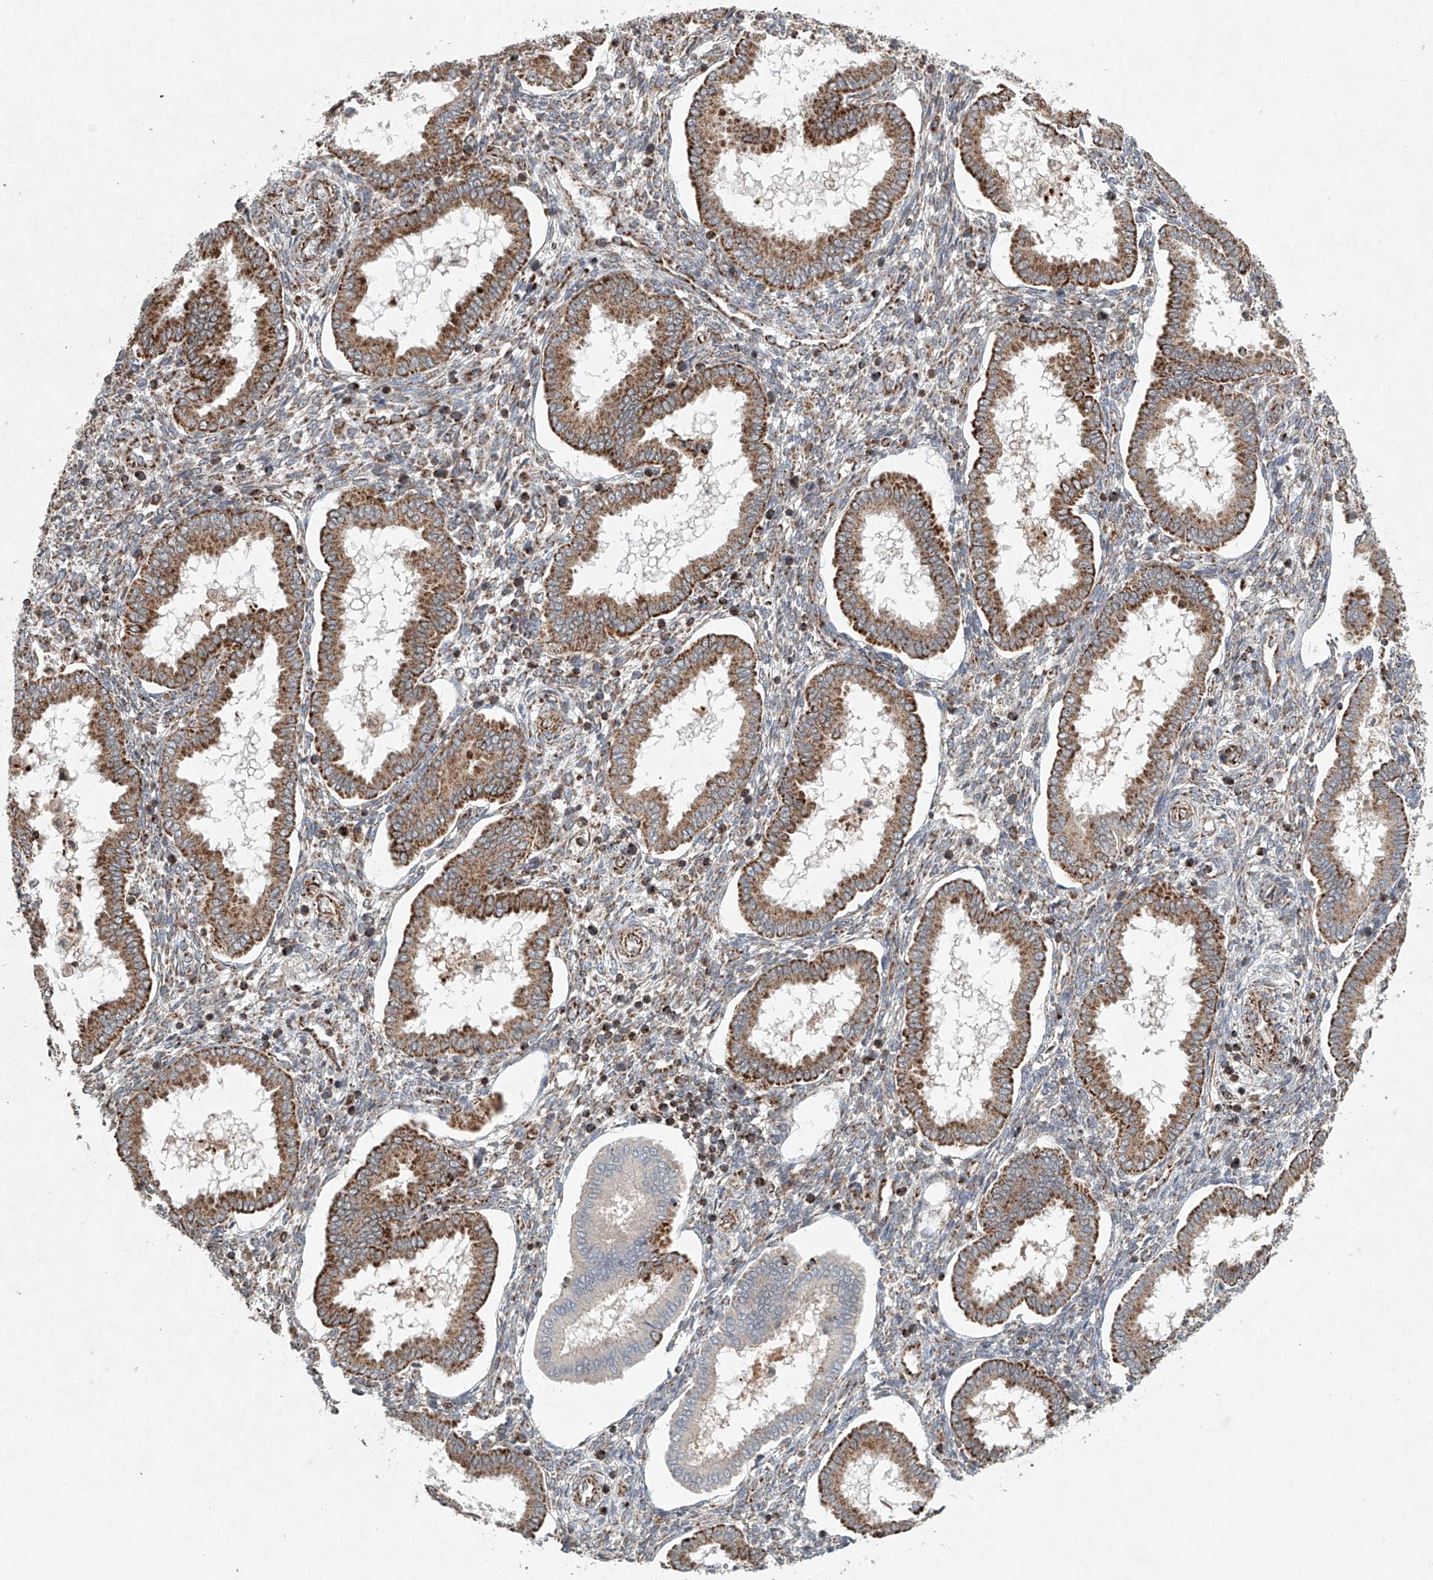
{"staining": {"intensity": "weak", "quantity": "25%-75%", "location": "cytoplasmic/membranous"}, "tissue": "endometrium", "cell_type": "Cells in endometrial stroma", "image_type": "normal", "snomed": [{"axis": "morphology", "description": "Normal tissue, NOS"}, {"axis": "topography", "description": "Endometrium"}], "caption": "Immunohistochemical staining of normal endometrium reveals weak cytoplasmic/membranous protein staining in about 25%-75% of cells in endometrial stroma.", "gene": "DCAF11", "patient": {"sex": "female", "age": 24}}